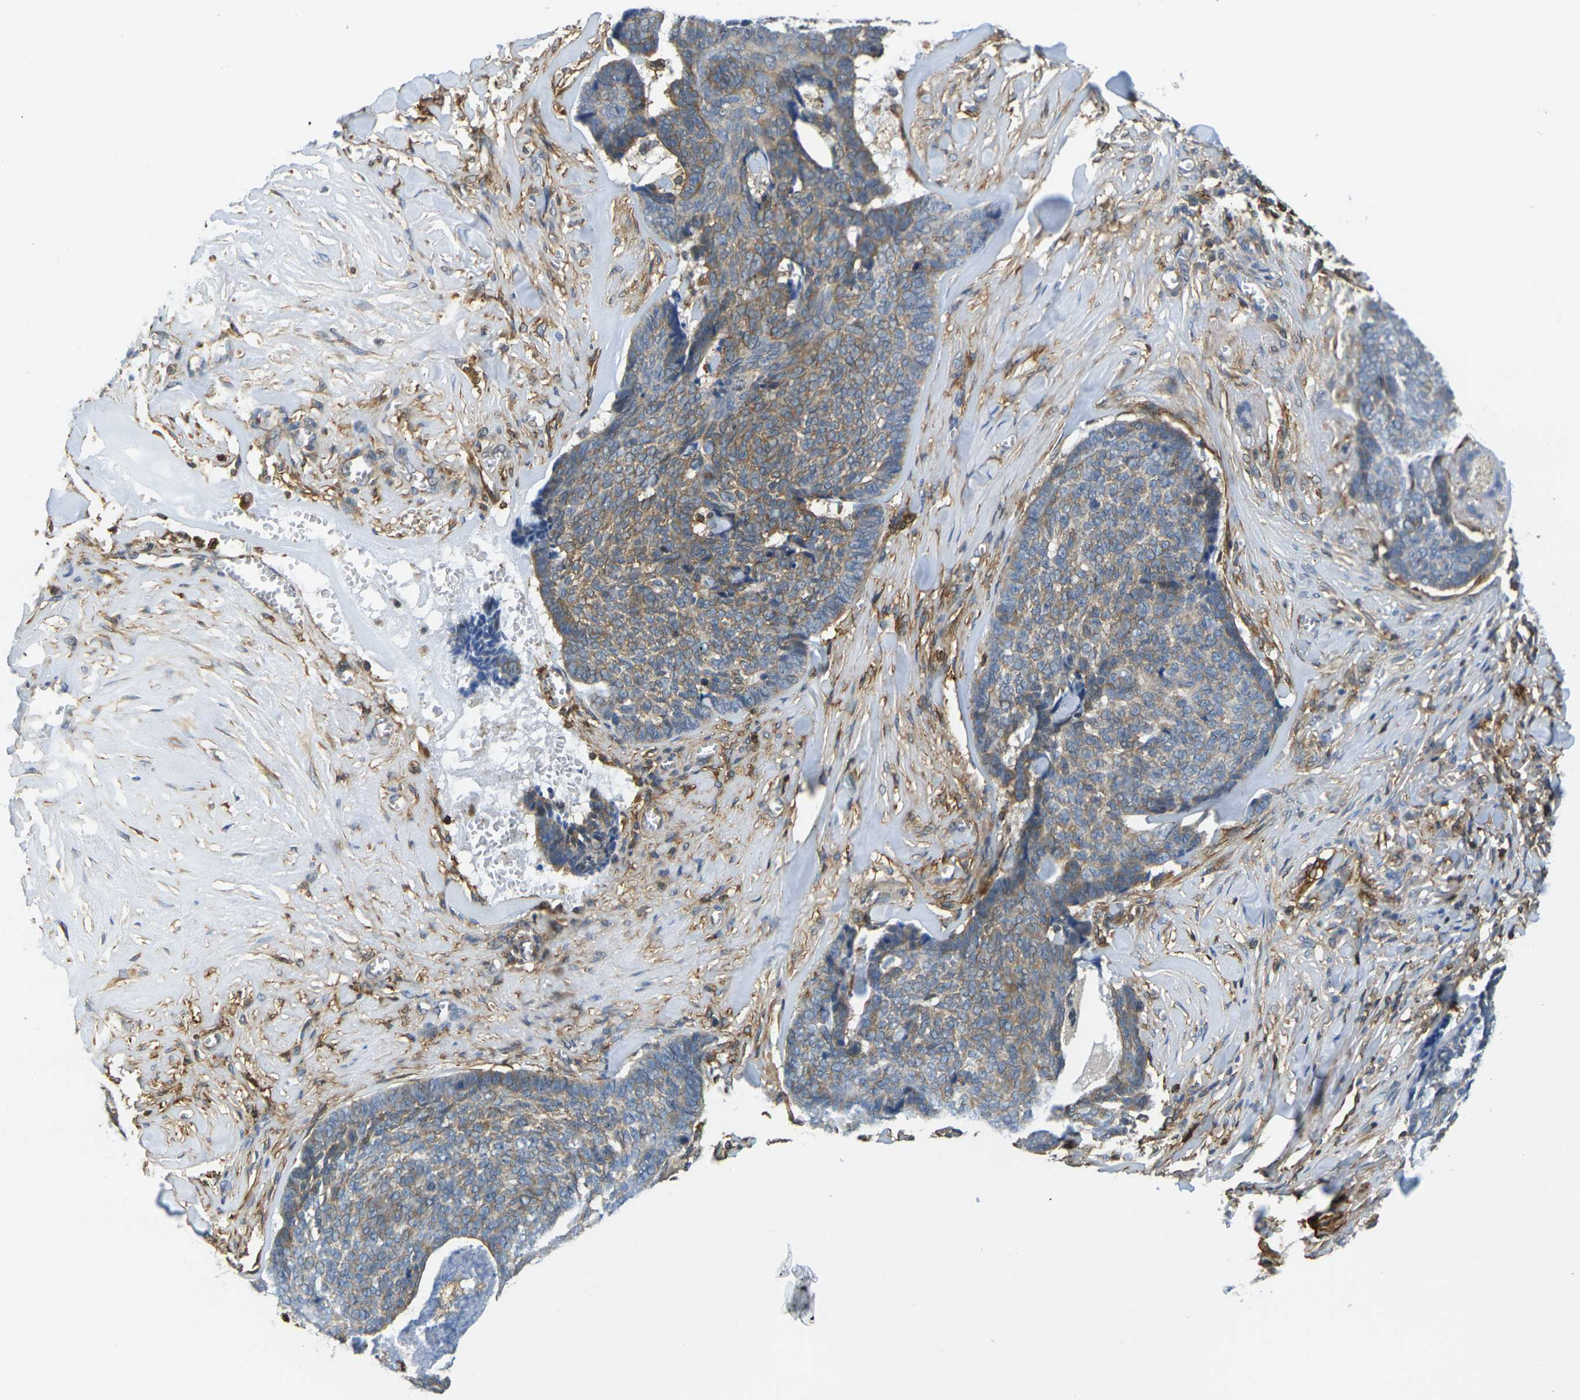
{"staining": {"intensity": "moderate", "quantity": "25%-75%", "location": "cytoplasmic/membranous"}, "tissue": "skin cancer", "cell_type": "Tumor cells", "image_type": "cancer", "snomed": [{"axis": "morphology", "description": "Basal cell carcinoma"}, {"axis": "topography", "description": "Skin"}], "caption": "Protein expression by immunohistochemistry displays moderate cytoplasmic/membranous positivity in about 25%-75% of tumor cells in skin cancer.", "gene": "LASP1", "patient": {"sex": "male", "age": 84}}